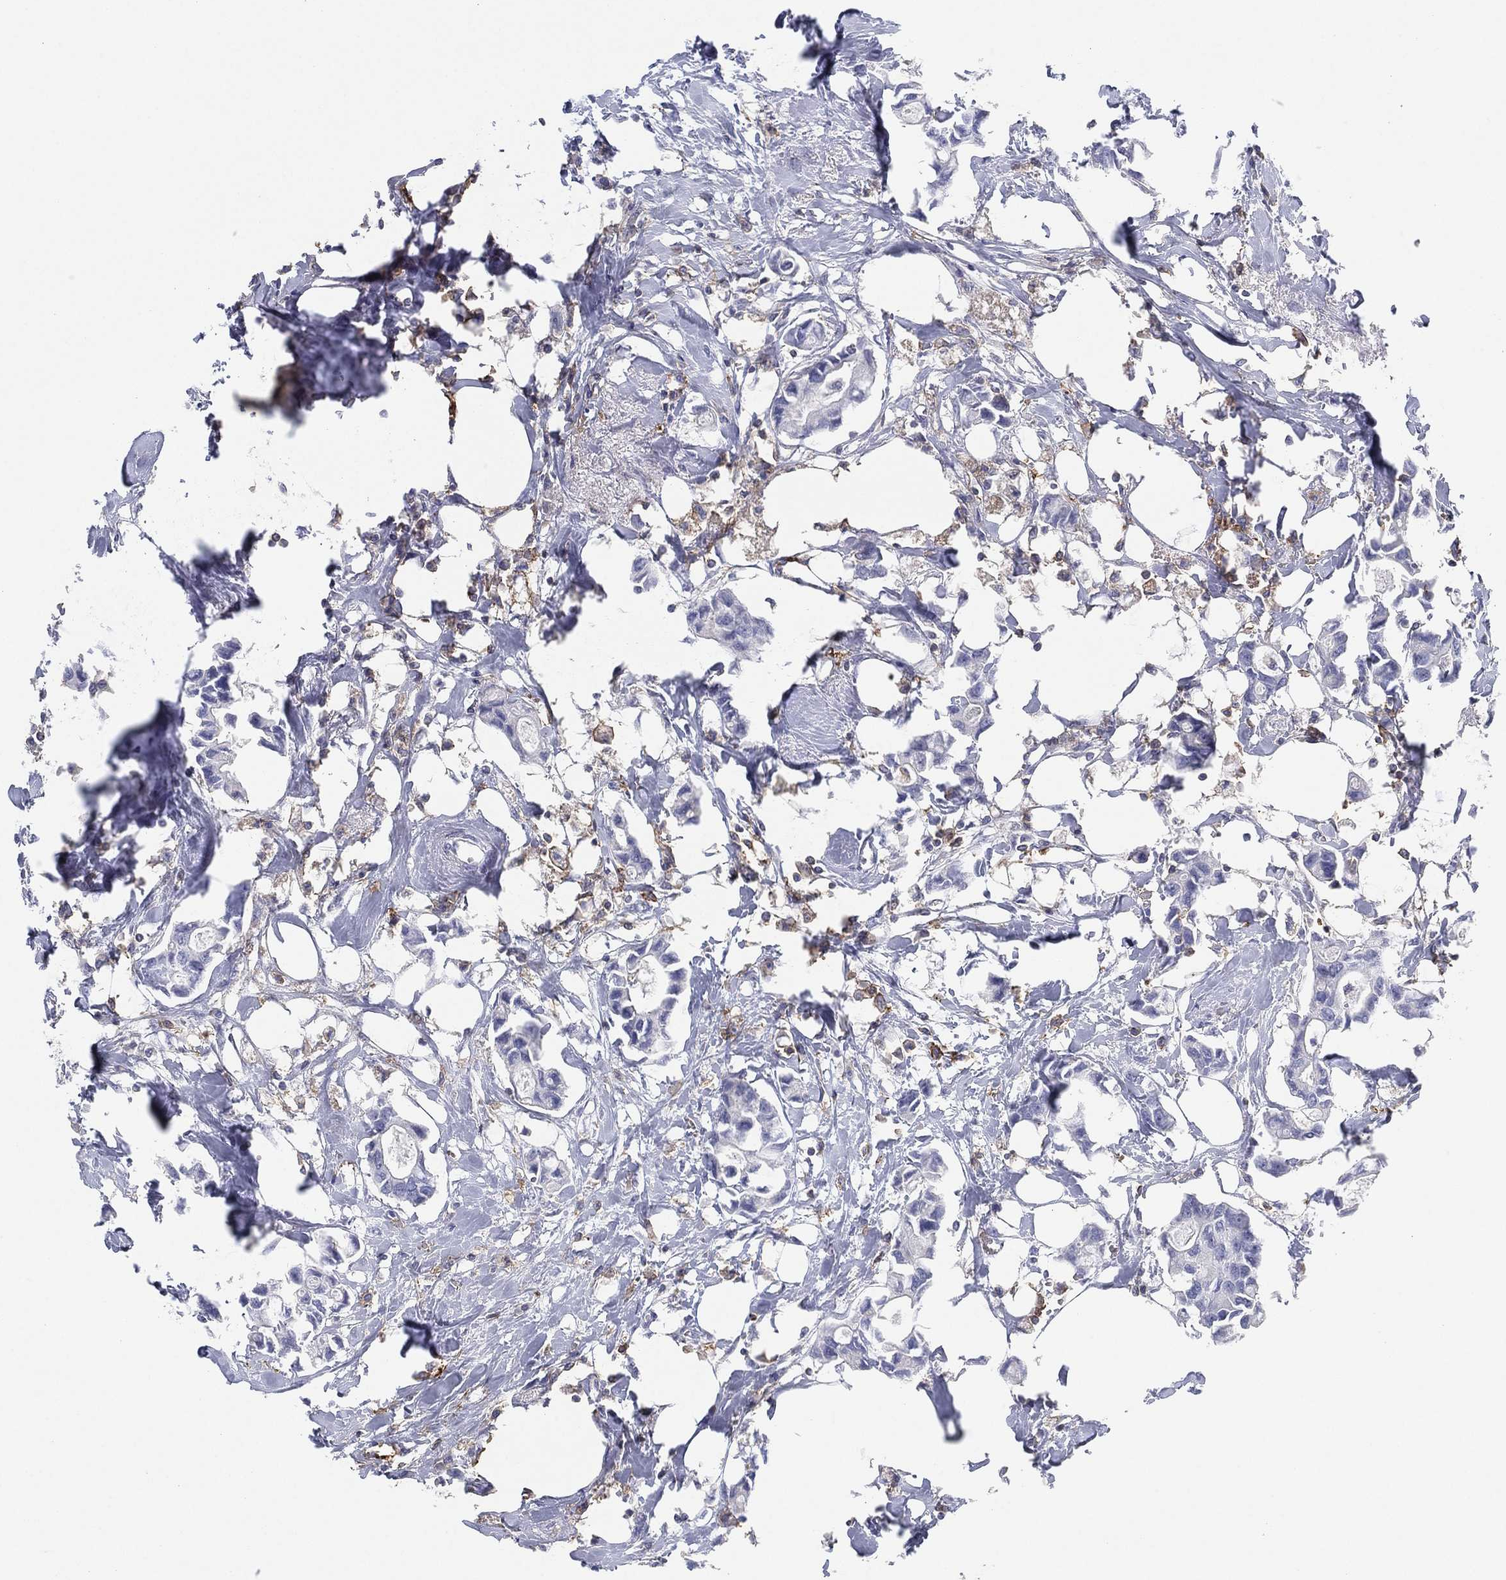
{"staining": {"intensity": "negative", "quantity": "none", "location": "none"}, "tissue": "breast cancer", "cell_type": "Tumor cells", "image_type": "cancer", "snomed": [{"axis": "morphology", "description": "Duct carcinoma"}, {"axis": "topography", "description": "Breast"}], "caption": "Immunohistochemical staining of breast cancer demonstrates no significant expression in tumor cells. The staining was performed using DAB to visualize the protein expression in brown, while the nuclei were stained in blue with hematoxylin (Magnification: 20x).", "gene": "SELPLG", "patient": {"sex": "female", "age": 83}}